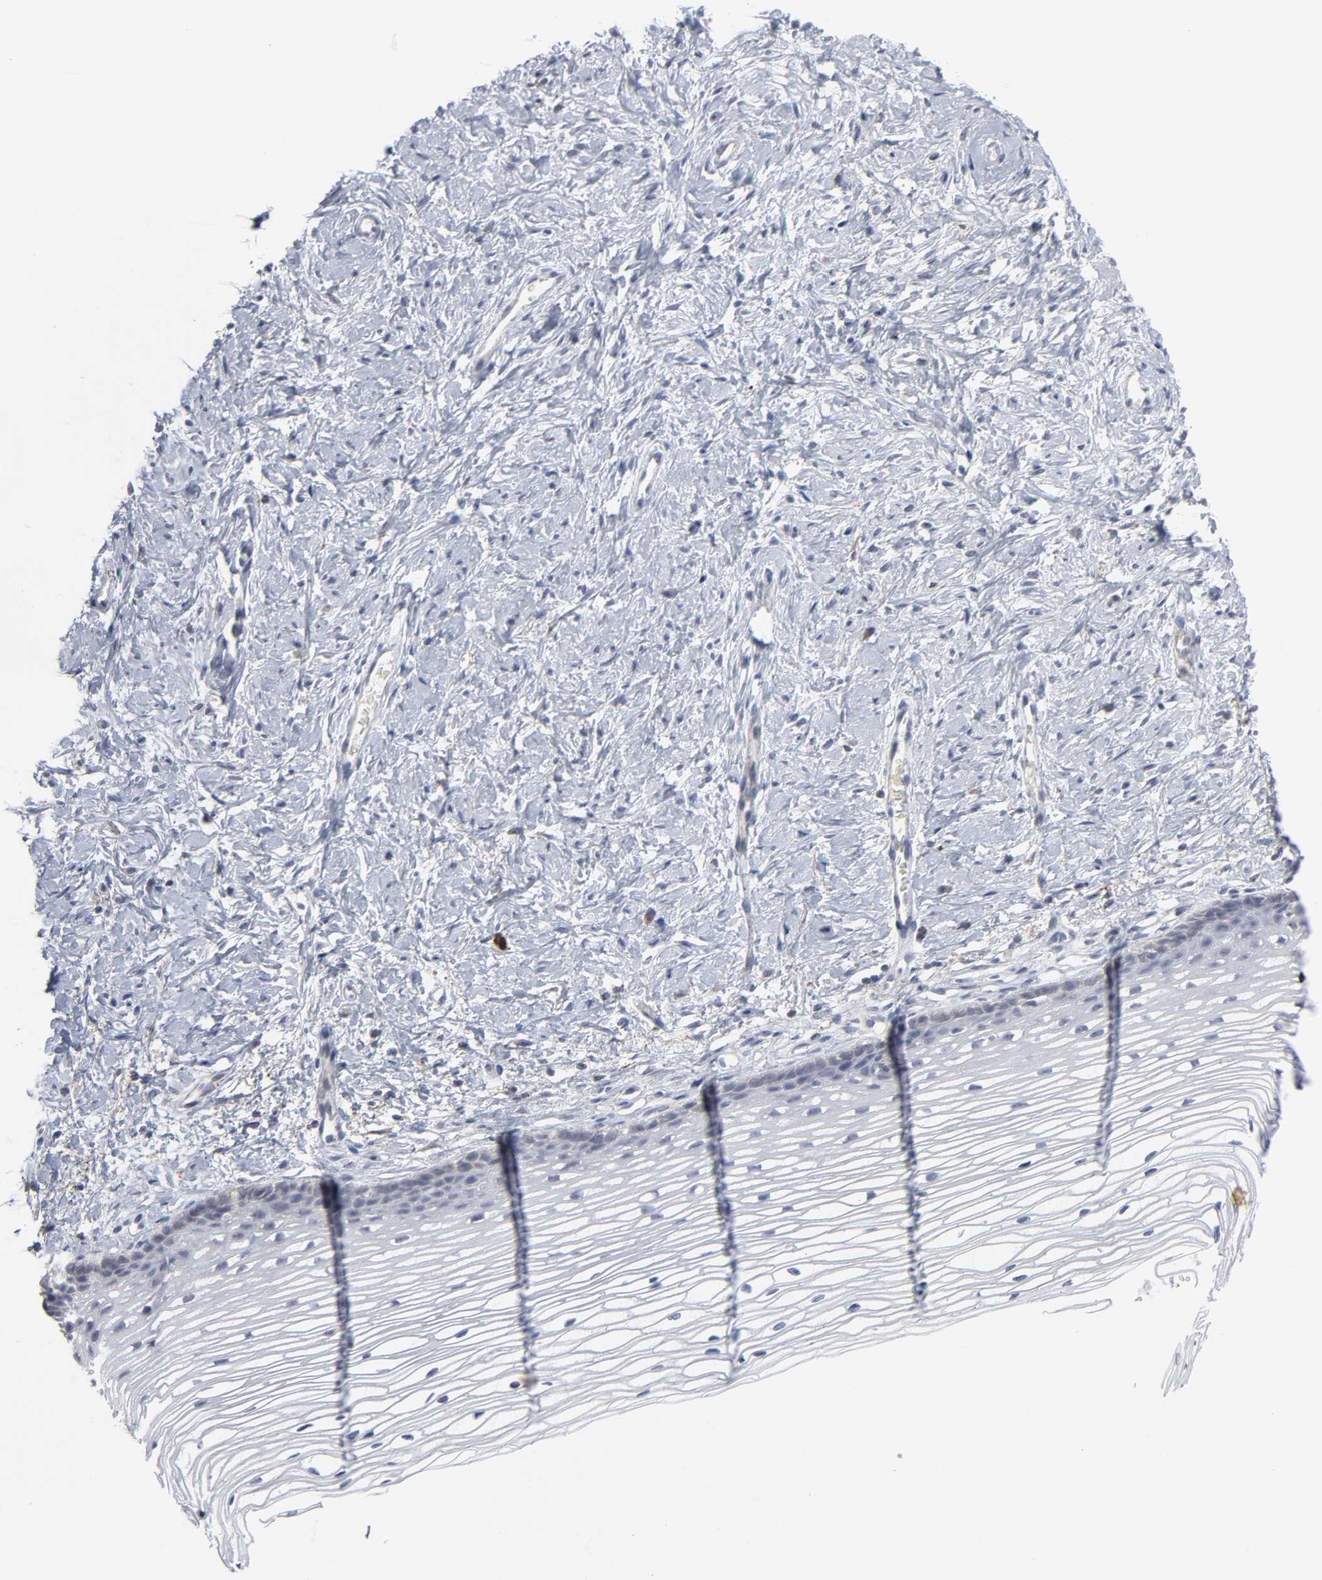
{"staining": {"intensity": "weak", "quantity": ">75%", "location": "cytoplasmic/membranous"}, "tissue": "cervix", "cell_type": "Glandular cells", "image_type": "normal", "snomed": [{"axis": "morphology", "description": "Normal tissue, NOS"}, {"axis": "topography", "description": "Cervix"}], "caption": "IHC image of benign cervix: cervix stained using IHC exhibits low levels of weak protein expression localized specifically in the cytoplasmic/membranous of glandular cells, appearing as a cytoplasmic/membranous brown color.", "gene": "POMT2", "patient": {"sex": "female", "age": 77}}